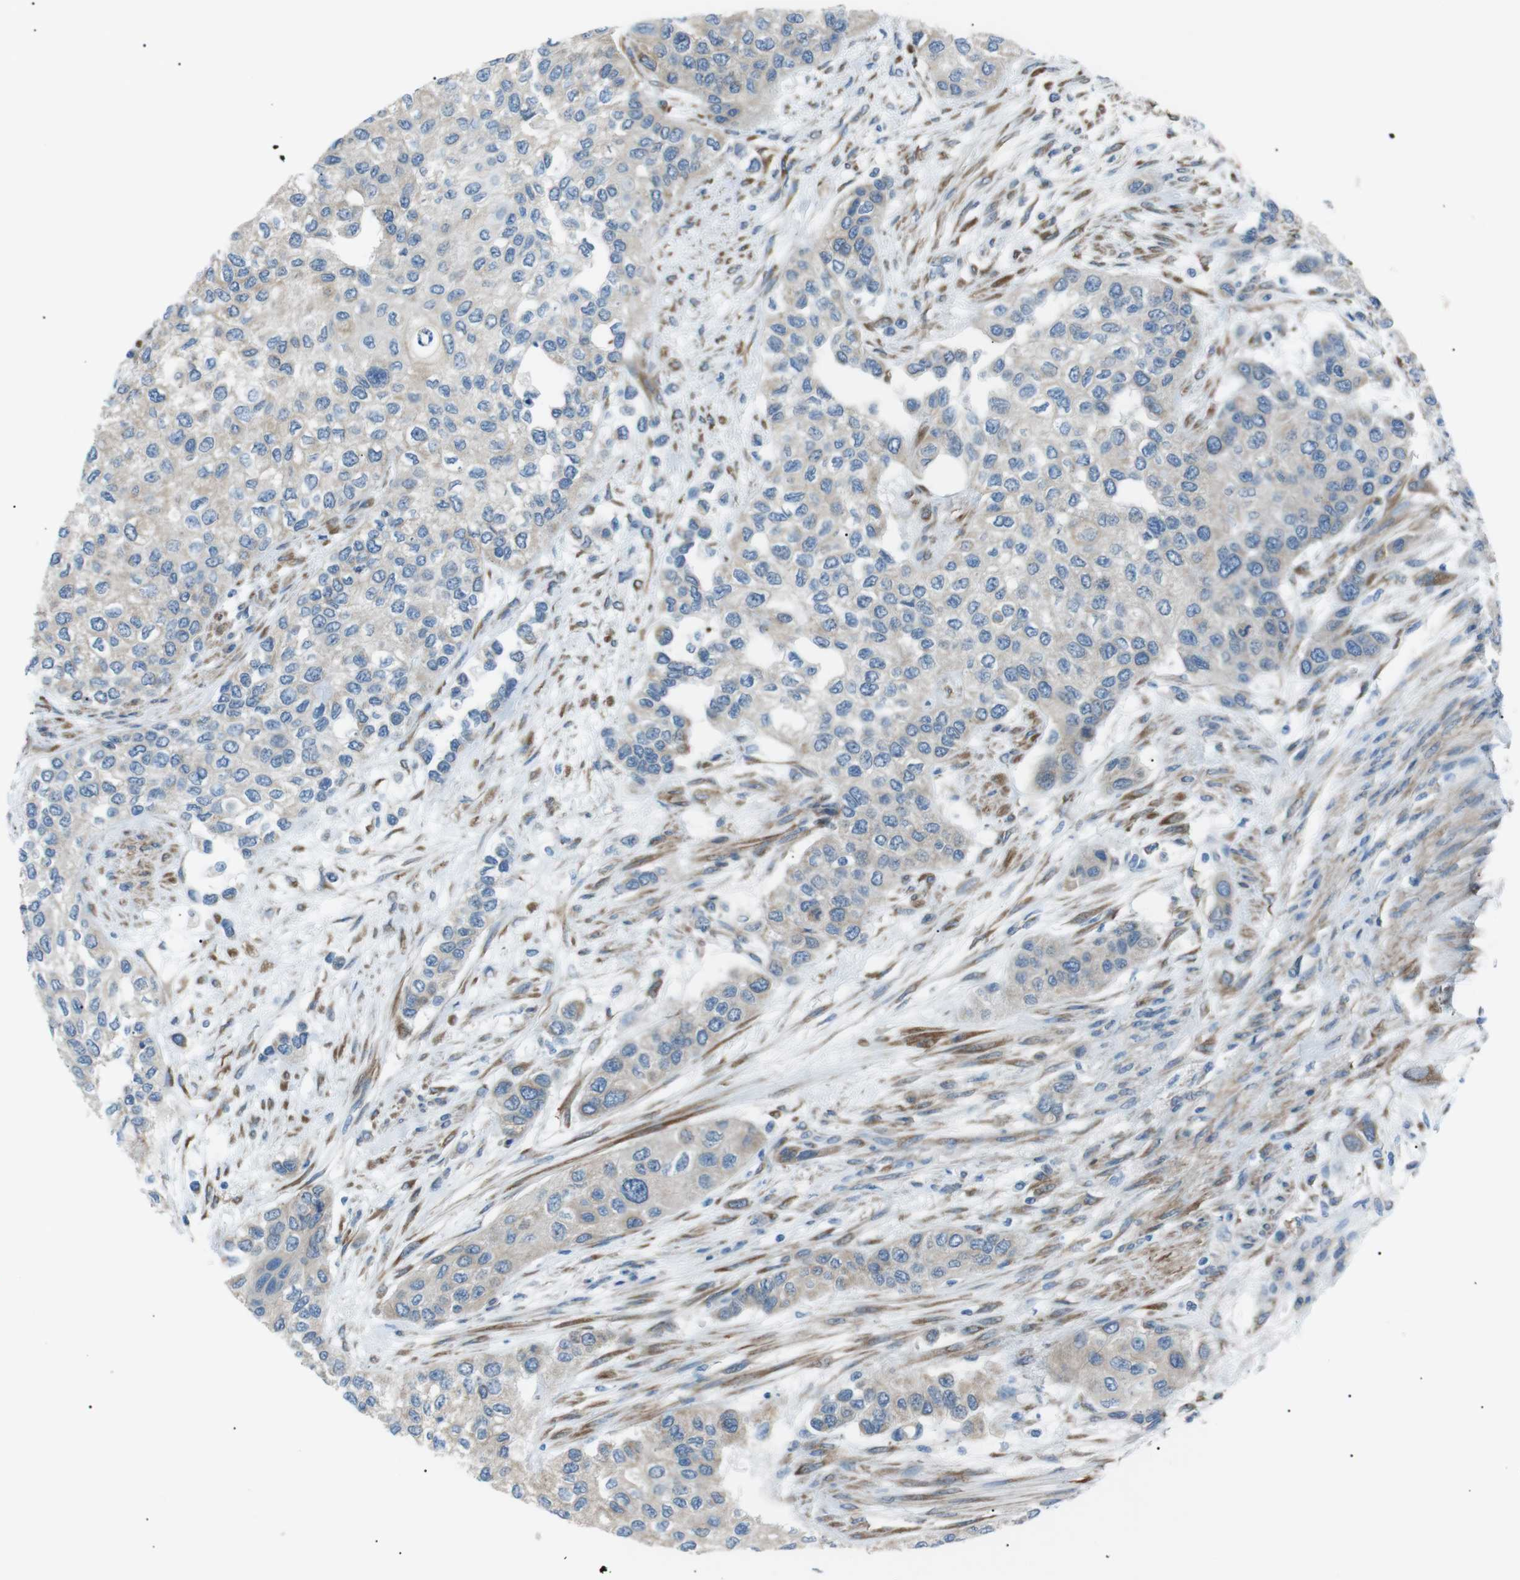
{"staining": {"intensity": "negative", "quantity": "none", "location": "none"}, "tissue": "urothelial cancer", "cell_type": "Tumor cells", "image_type": "cancer", "snomed": [{"axis": "morphology", "description": "Urothelial carcinoma, High grade"}, {"axis": "topography", "description": "Urinary bladder"}], "caption": "There is no significant expression in tumor cells of urothelial cancer.", "gene": "MTARC2", "patient": {"sex": "female", "age": 56}}